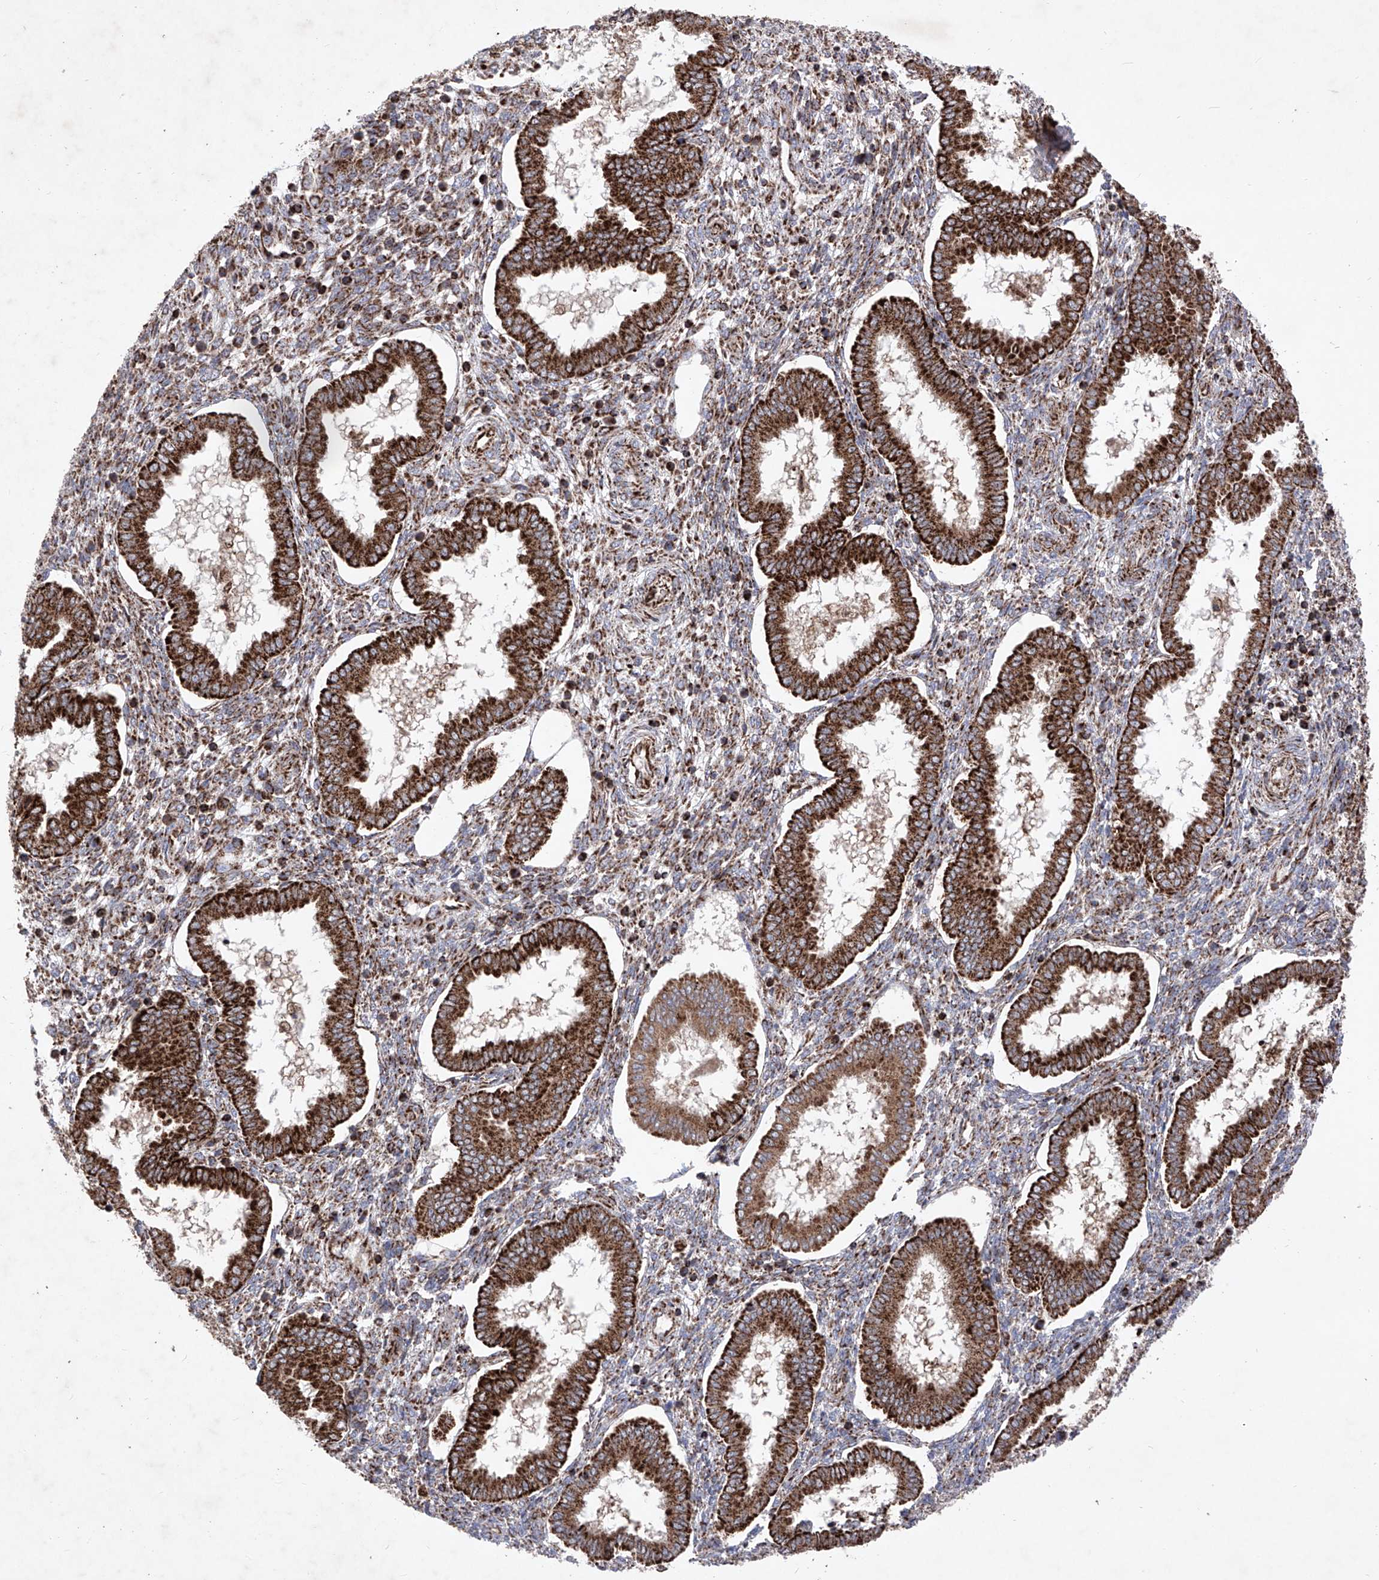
{"staining": {"intensity": "moderate", "quantity": "25%-75%", "location": "cytoplasmic/membranous"}, "tissue": "endometrium", "cell_type": "Cells in endometrial stroma", "image_type": "normal", "snomed": [{"axis": "morphology", "description": "Normal tissue, NOS"}, {"axis": "topography", "description": "Endometrium"}], "caption": "Cells in endometrial stroma show medium levels of moderate cytoplasmic/membranous positivity in approximately 25%-75% of cells in unremarkable human endometrium.", "gene": "SEMA6A", "patient": {"sex": "female", "age": 24}}